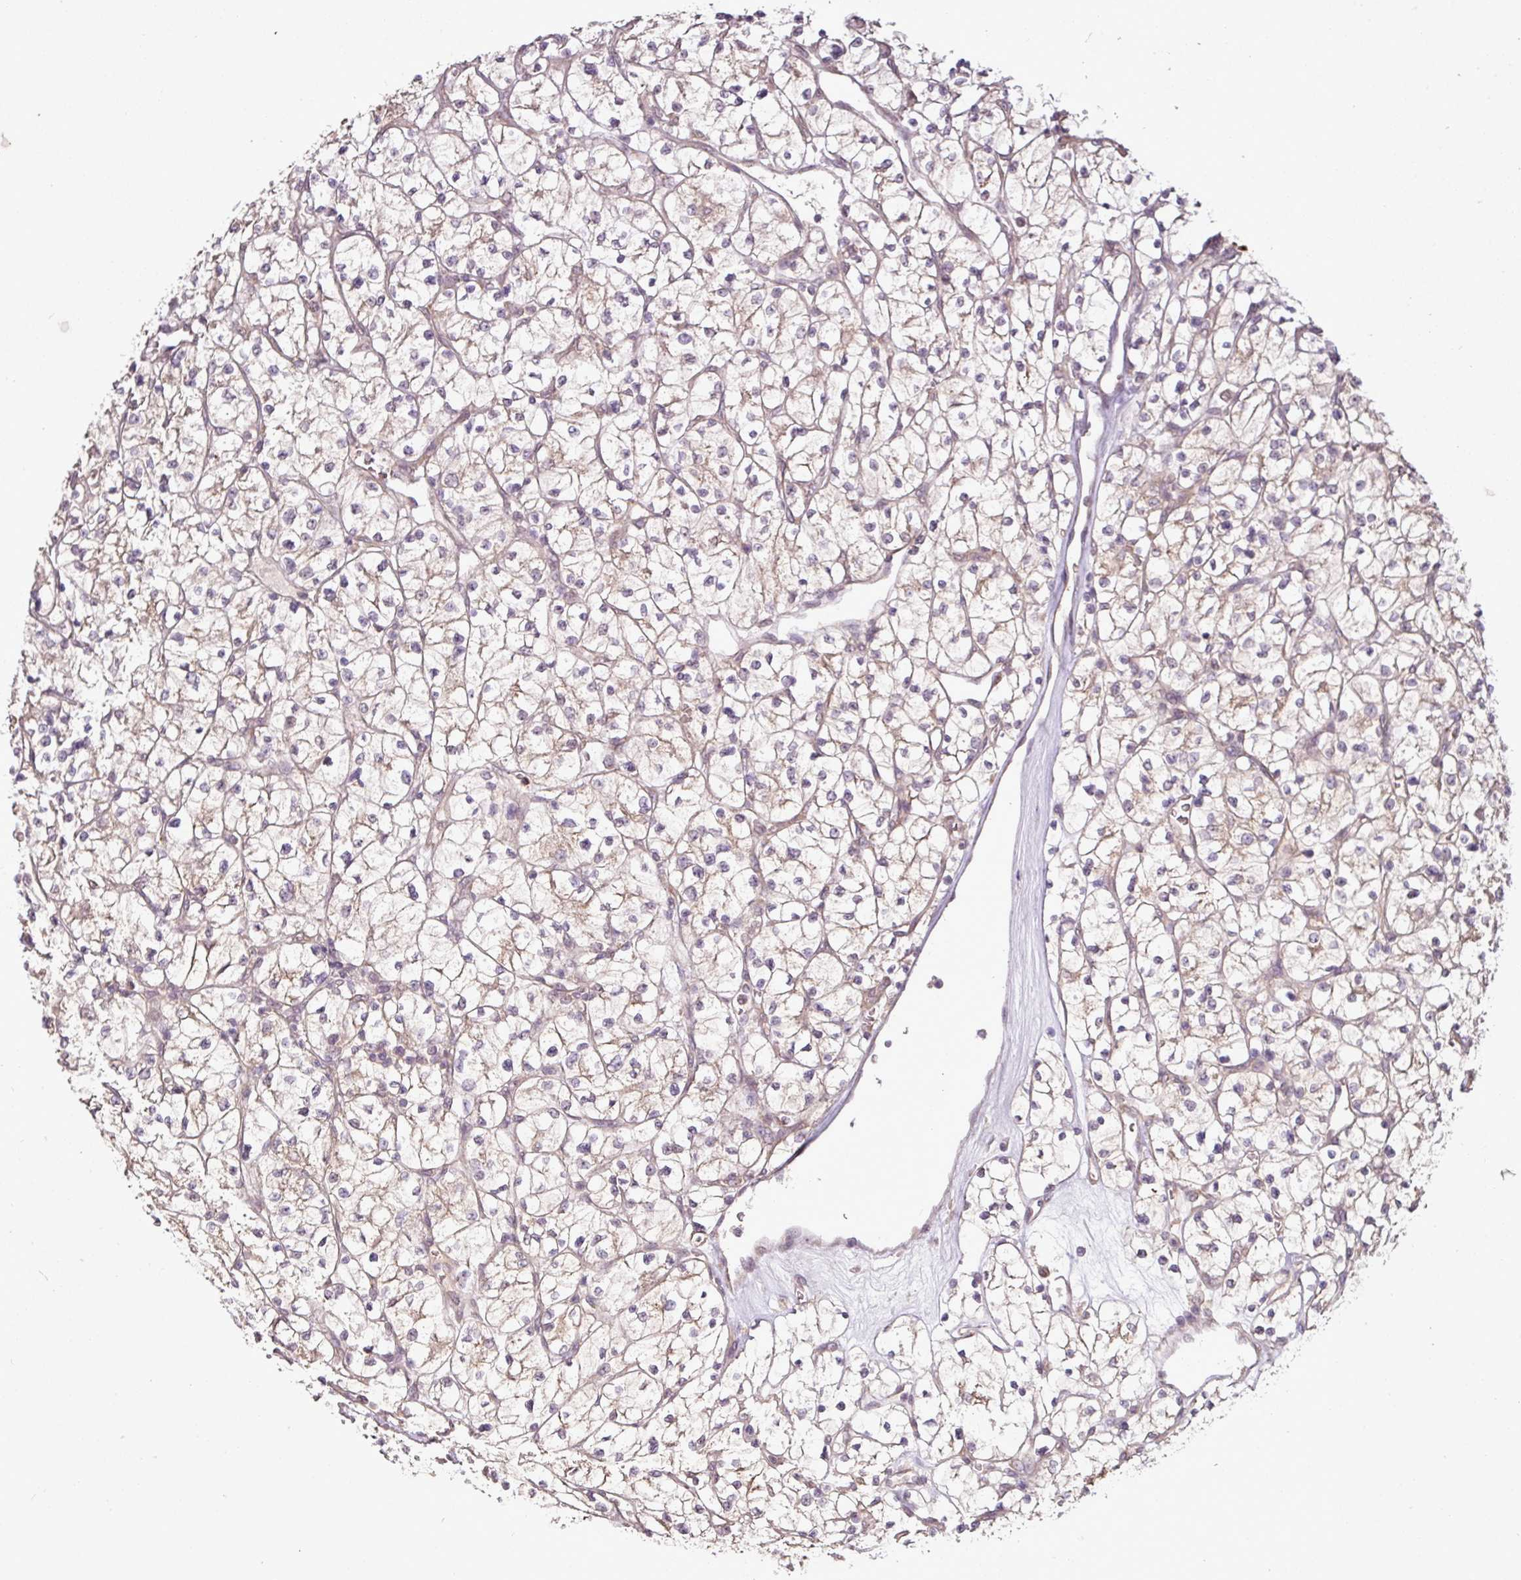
{"staining": {"intensity": "negative", "quantity": "none", "location": "none"}, "tissue": "renal cancer", "cell_type": "Tumor cells", "image_type": "cancer", "snomed": [{"axis": "morphology", "description": "Adenocarcinoma, NOS"}, {"axis": "topography", "description": "Kidney"}], "caption": "DAB immunohistochemical staining of human renal adenocarcinoma reveals no significant staining in tumor cells. (Stains: DAB IHC with hematoxylin counter stain, Microscopy: brightfield microscopy at high magnification).", "gene": "DNAAF4", "patient": {"sex": "female", "age": 64}}